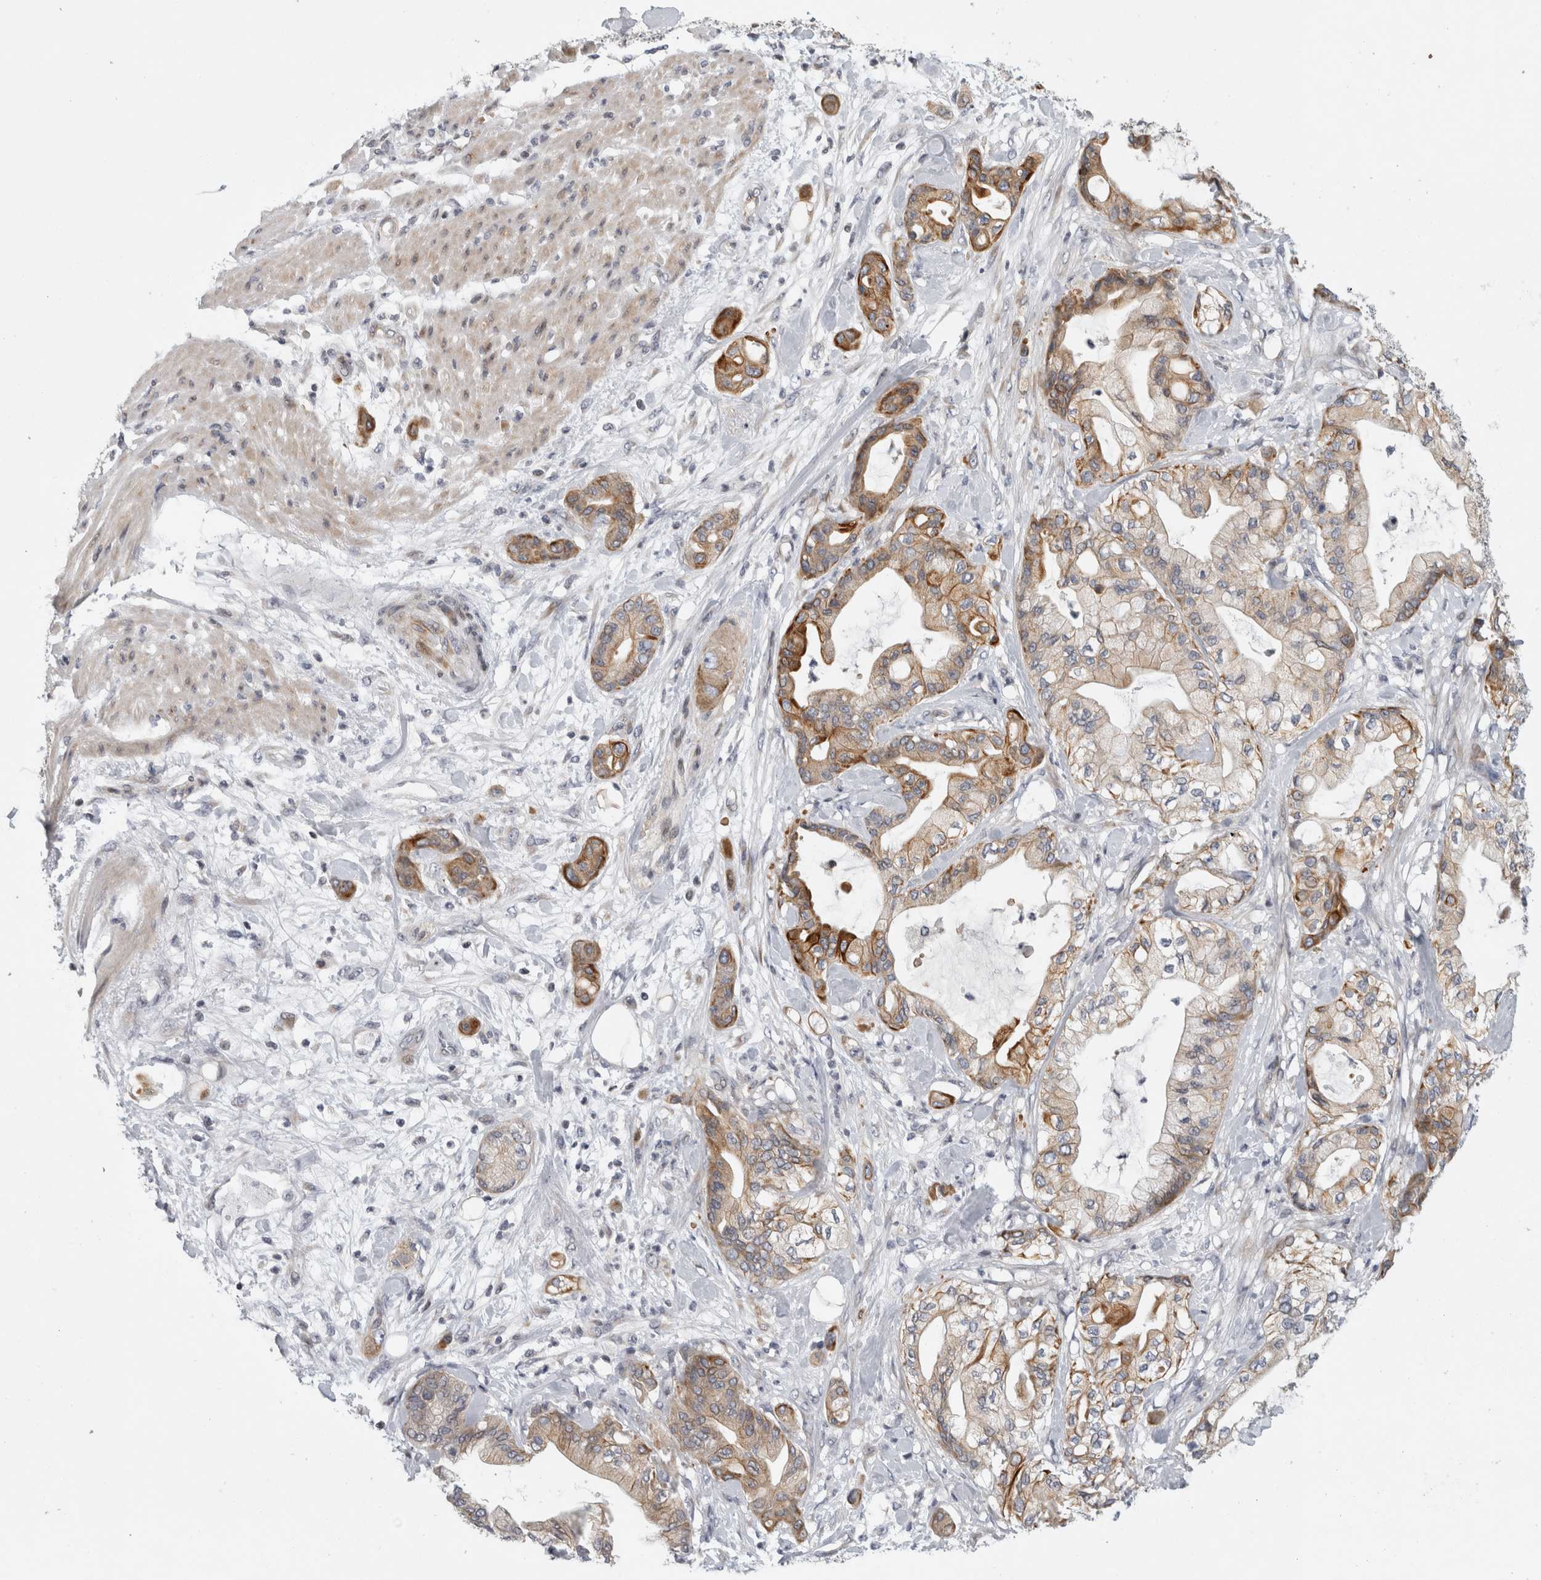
{"staining": {"intensity": "moderate", "quantity": "25%-75%", "location": "cytoplasmic/membranous"}, "tissue": "pancreatic cancer", "cell_type": "Tumor cells", "image_type": "cancer", "snomed": [{"axis": "morphology", "description": "Adenocarcinoma, NOS"}, {"axis": "morphology", "description": "Adenocarcinoma, metastatic, NOS"}, {"axis": "topography", "description": "Lymph node"}, {"axis": "topography", "description": "Pancreas"}, {"axis": "topography", "description": "Duodenum"}], "caption": "Immunohistochemistry photomicrograph of neoplastic tissue: human pancreatic metastatic adenocarcinoma stained using immunohistochemistry (IHC) exhibits medium levels of moderate protein expression localized specifically in the cytoplasmic/membranous of tumor cells, appearing as a cytoplasmic/membranous brown color.", "gene": "UTP25", "patient": {"sex": "female", "age": 64}}